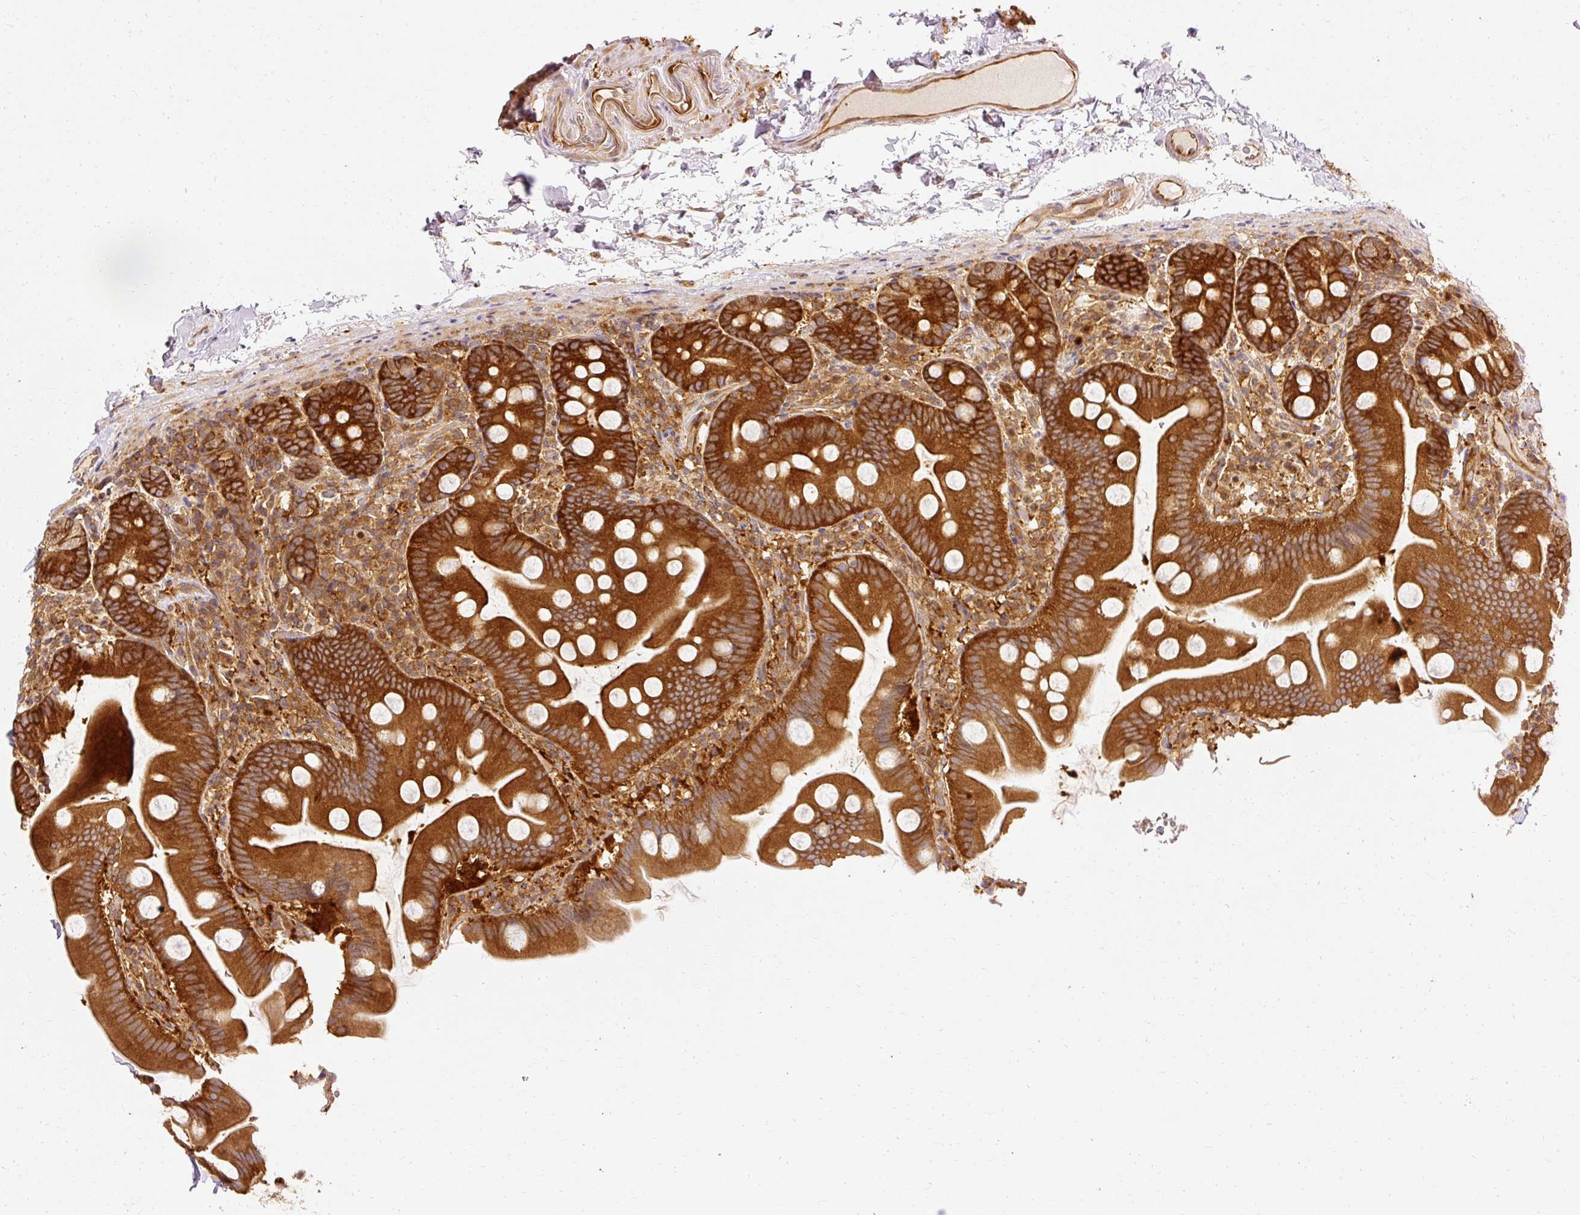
{"staining": {"intensity": "strong", "quantity": ">75%", "location": "cytoplasmic/membranous"}, "tissue": "small intestine", "cell_type": "Glandular cells", "image_type": "normal", "snomed": [{"axis": "morphology", "description": "Normal tissue, NOS"}, {"axis": "topography", "description": "Small intestine"}], "caption": "IHC of normal small intestine displays high levels of strong cytoplasmic/membranous positivity in approximately >75% of glandular cells. (Stains: DAB in brown, nuclei in blue, Microscopy: brightfield microscopy at high magnification).", "gene": "ARMH3", "patient": {"sex": "female", "age": 68}}